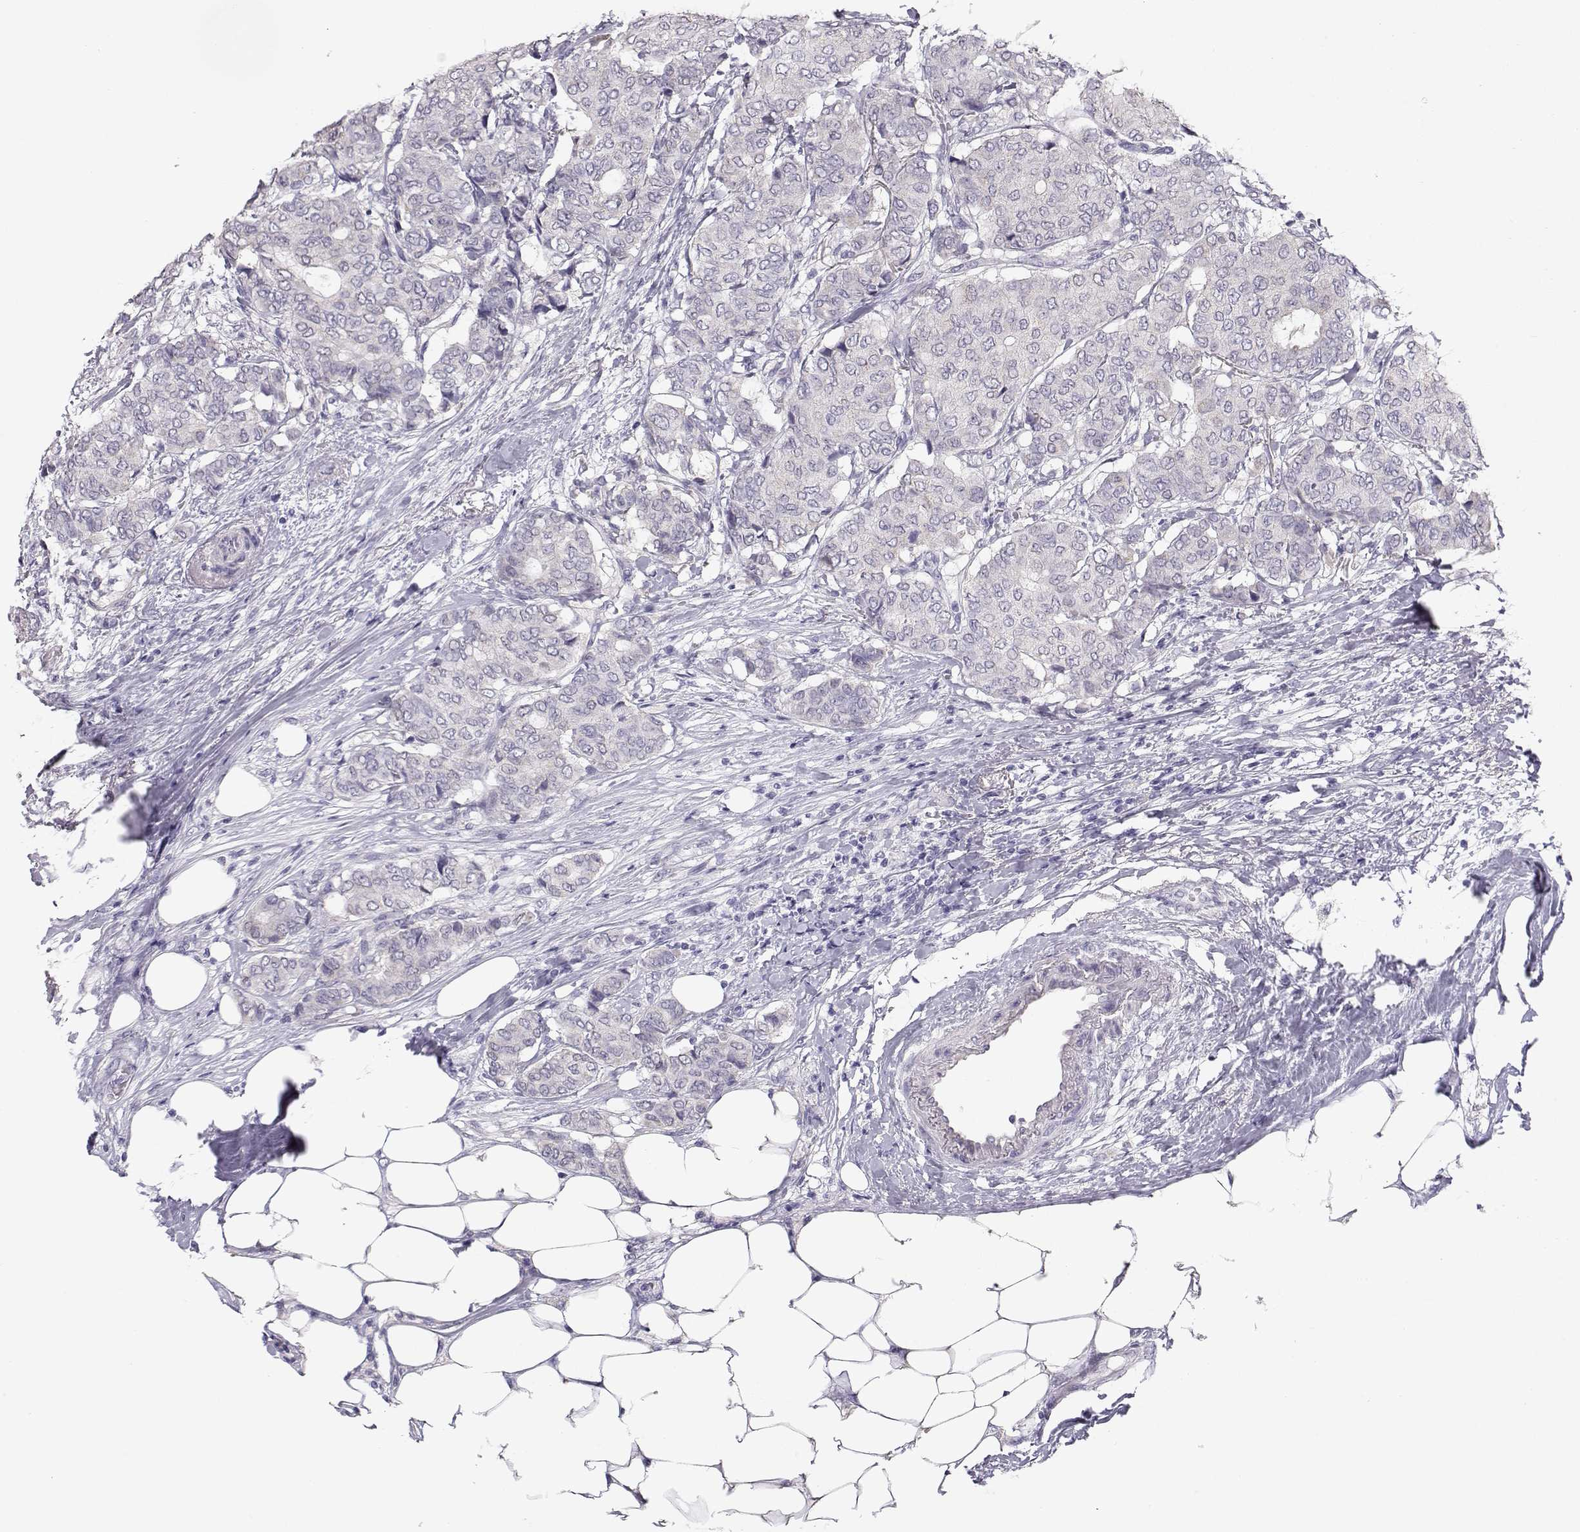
{"staining": {"intensity": "negative", "quantity": "none", "location": "none"}, "tissue": "breast cancer", "cell_type": "Tumor cells", "image_type": "cancer", "snomed": [{"axis": "morphology", "description": "Duct carcinoma"}, {"axis": "topography", "description": "Breast"}], "caption": "Immunohistochemical staining of breast cancer (intraductal carcinoma) shows no significant positivity in tumor cells. (IHC, brightfield microscopy, high magnification).", "gene": "KCNMB4", "patient": {"sex": "female", "age": 75}}